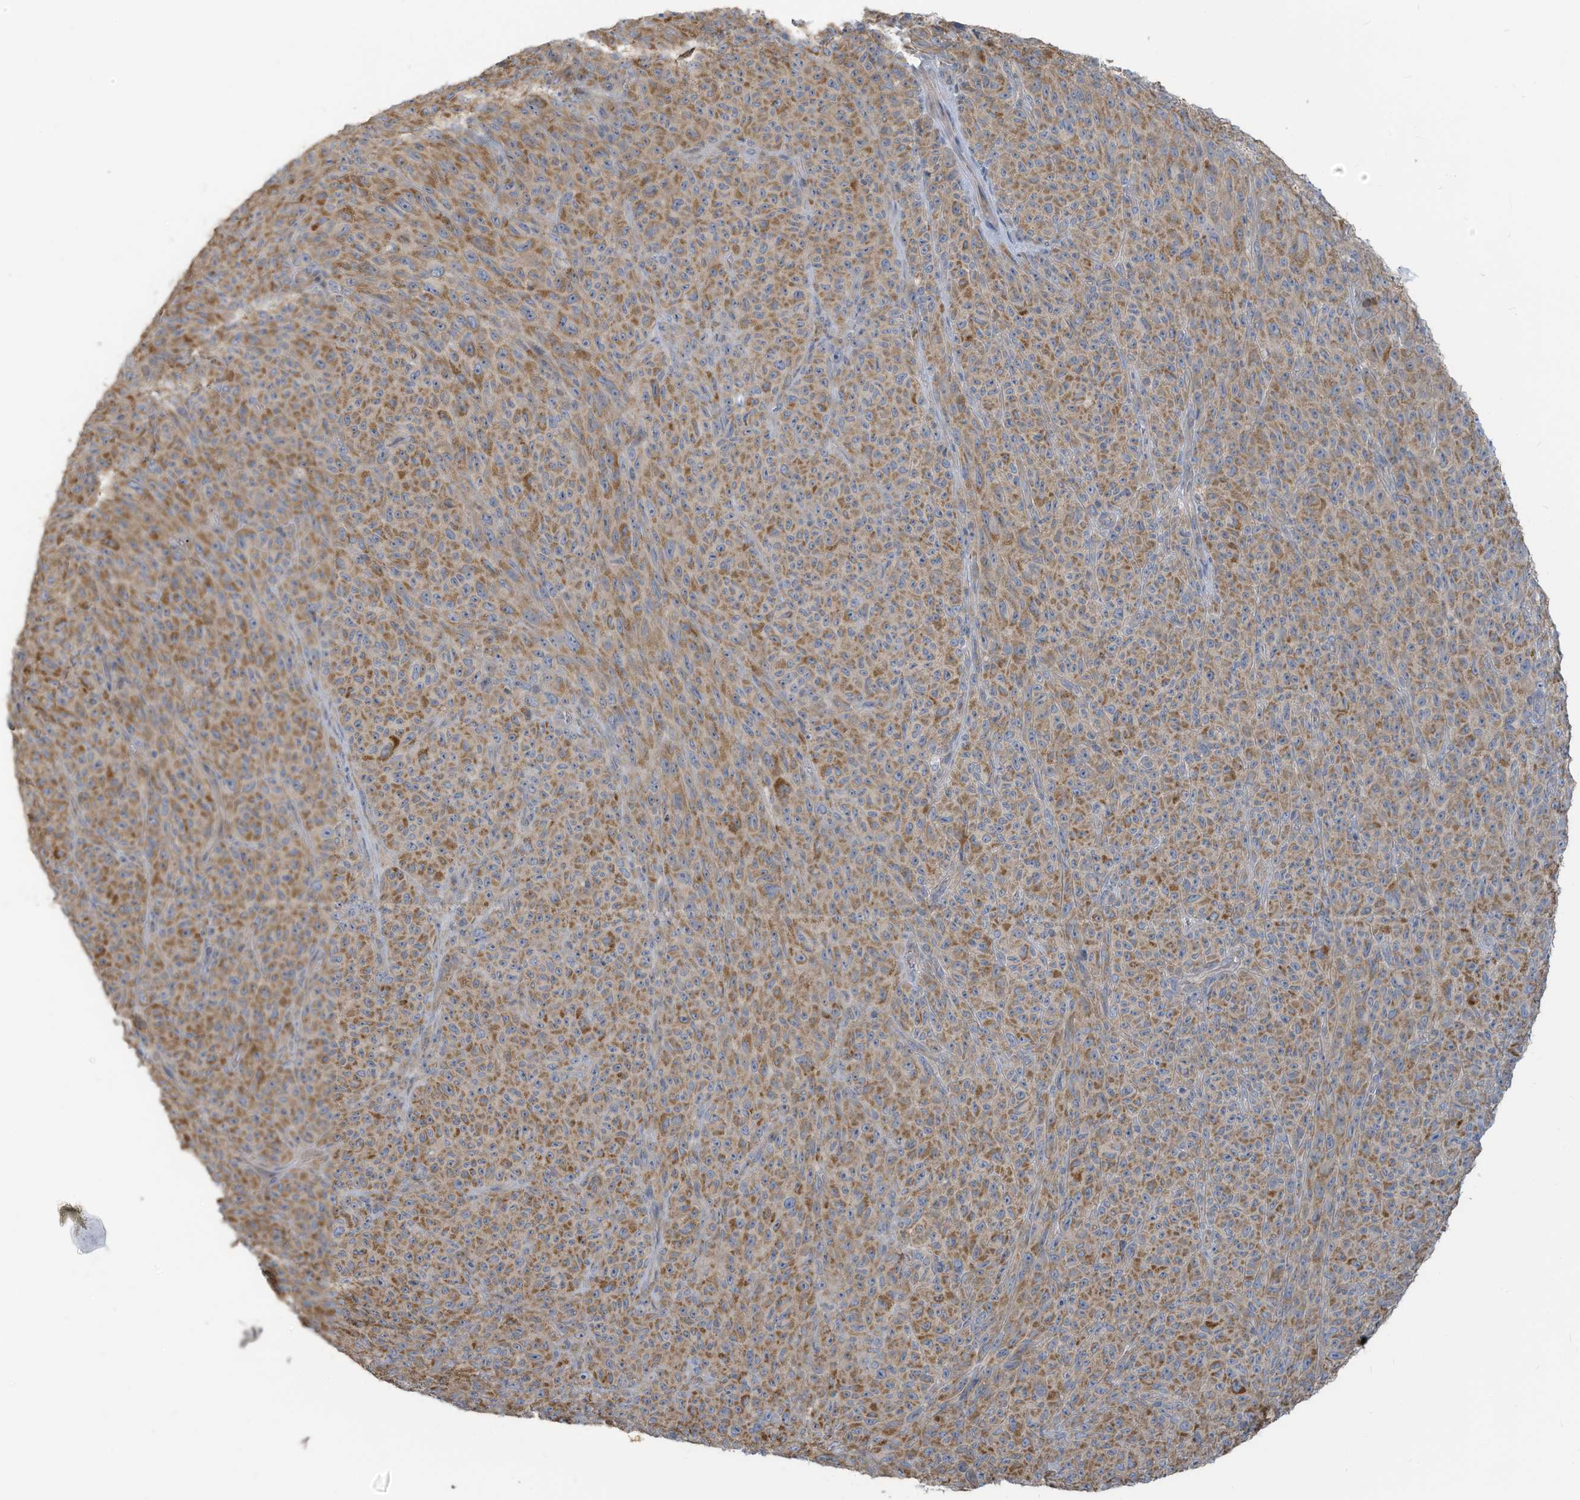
{"staining": {"intensity": "moderate", "quantity": ">75%", "location": "cytoplasmic/membranous"}, "tissue": "melanoma", "cell_type": "Tumor cells", "image_type": "cancer", "snomed": [{"axis": "morphology", "description": "Malignant melanoma, NOS"}, {"axis": "topography", "description": "Skin"}], "caption": "Immunohistochemistry staining of malignant melanoma, which demonstrates medium levels of moderate cytoplasmic/membranous positivity in about >75% of tumor cells indicating moderate cytoplasmic/membranous protein expression. The staining was performed using DAB (brown) for protein detection and nuclei were counterstained in hematoxylin (blue).", "gene": "GTPBP2", "patient": {"sex": "female", "age": 82}}